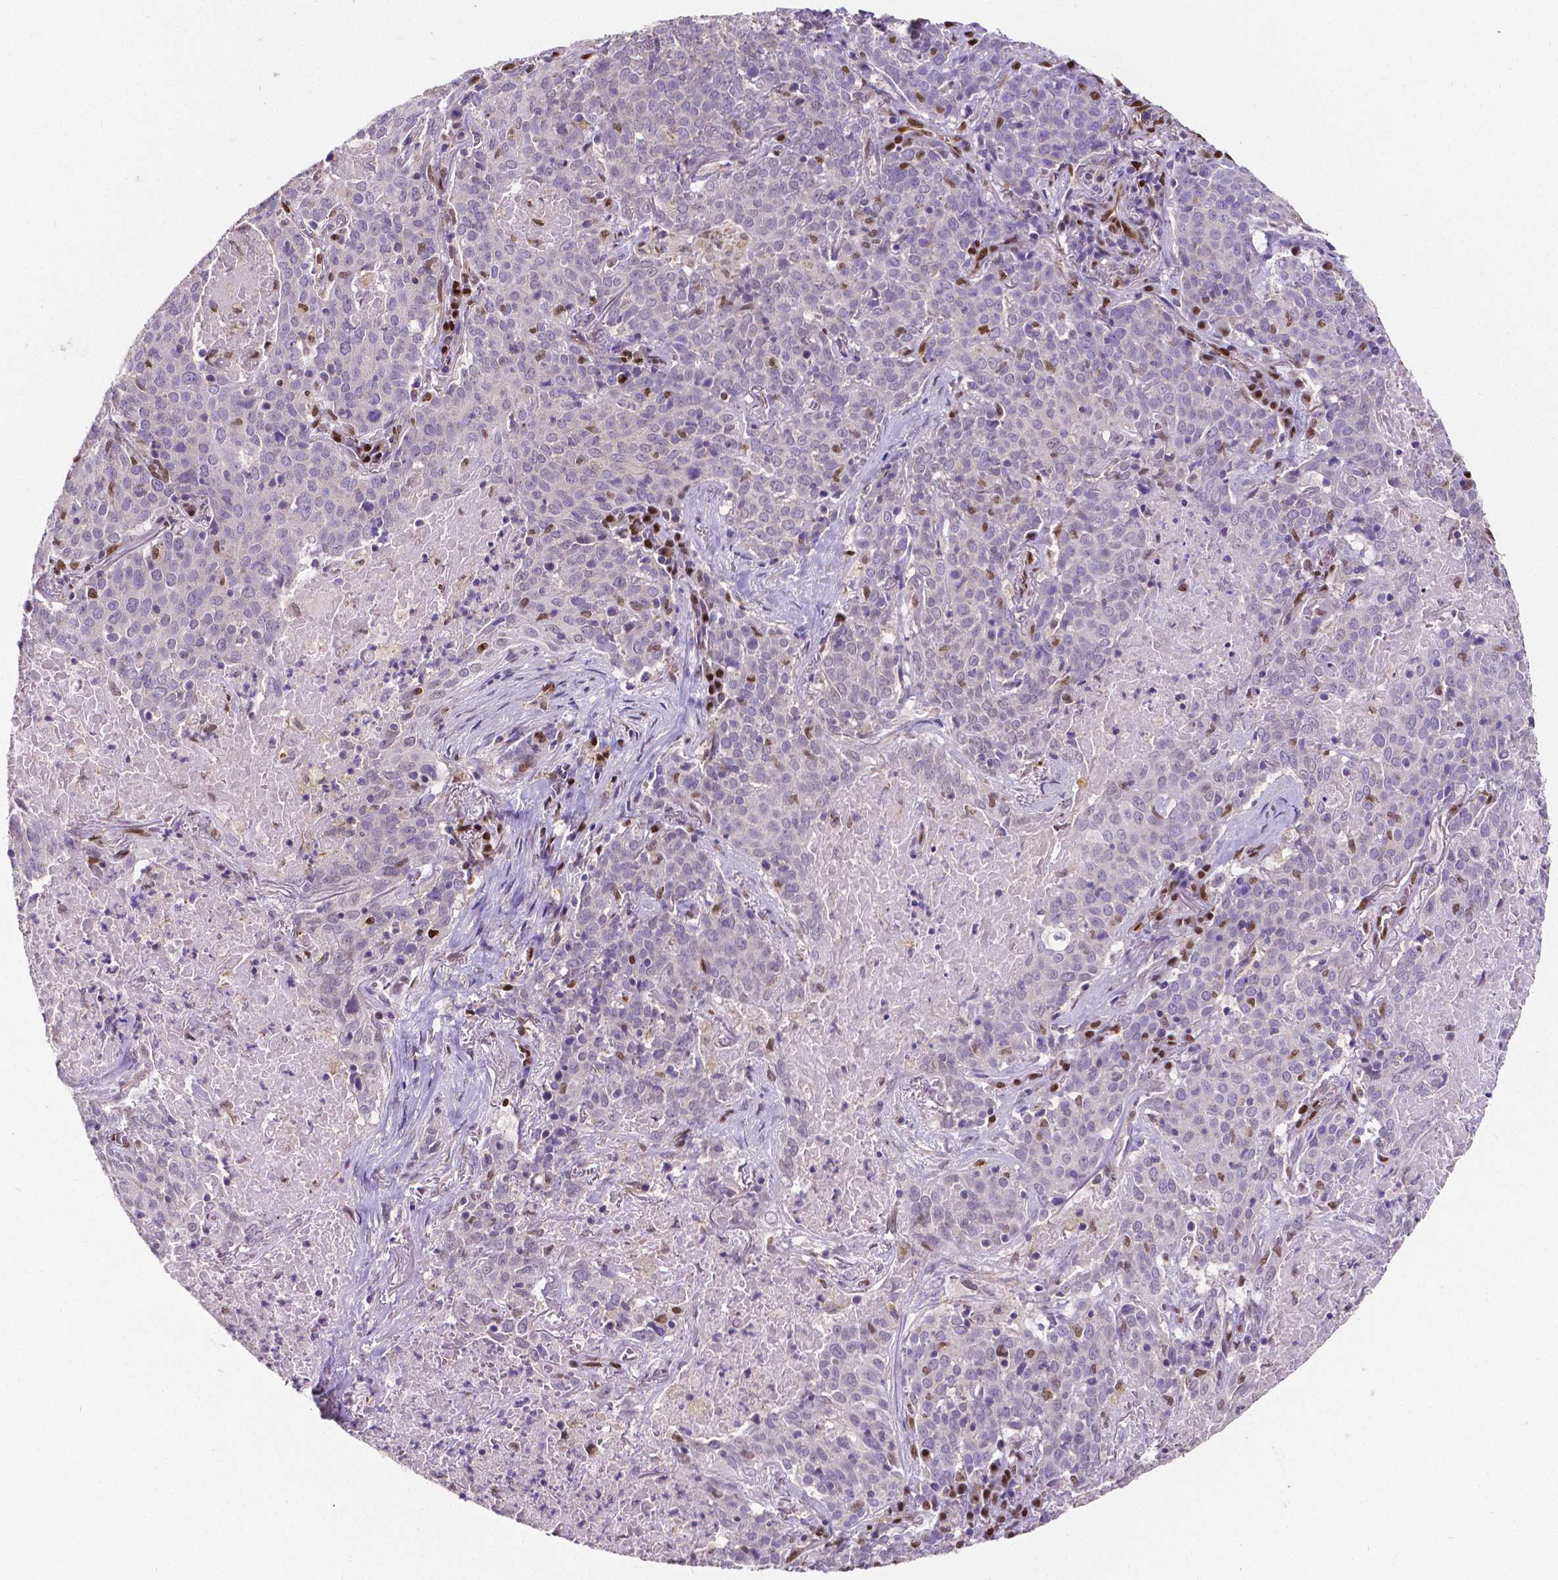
{"staining": {"intensity": "negative", "quantity": "none", "location": "none"}, "tissue": "lung cancer", "cell_type": "Tumor cells", "image_type": "cancer", "snomed": [{"axis": "morphology", "description": "Squamous cell carcinoma, NOS"}, {"axis": "topography", "description": "Lung"}], "caption": "Histopathology image shows no protein expression in tumor cells of lung squamous cell carcinoma tissue.", "gene": "MEF2C", "patient": {"sex": "male", "age": 82}}